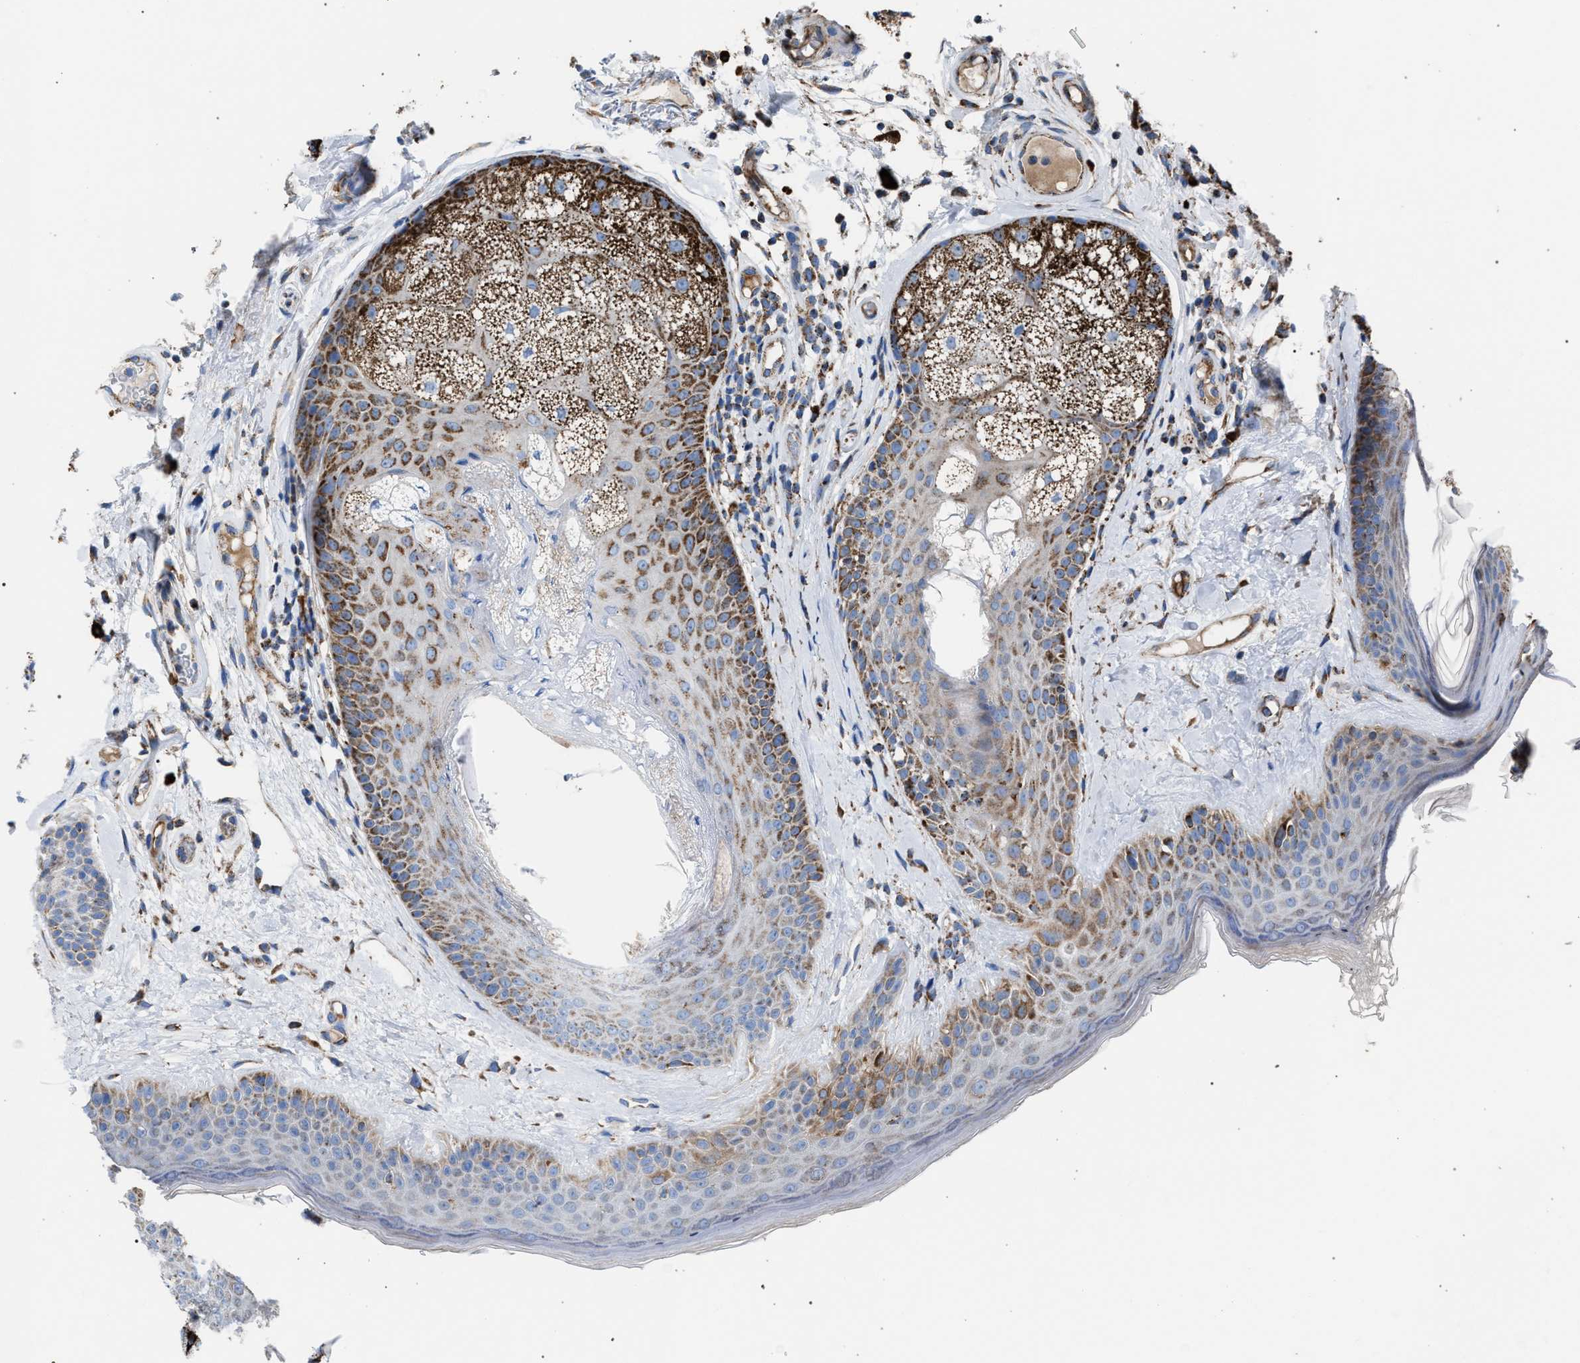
{"staining": {"intensity": "moderate", "quantity": "<25%", "location": "cytoplasmic/membranous"}, "tissue": "oral mucosa", "cell_type": "Squamous epithelial cells", "image_type": "normal", "snomed": [{"axis": "morphology", "description": "Normal tissue, NOS"}, {"axis": "topography", "description": "Skin"}, {"axis": "topography", "description": "Oral tissue"}], "caption": "Immunohistochemical staining of unremarkable human oral mucosa displays moderate cytoplasmic/membranous protein positivity in about <25% of squamous epithelial cells.", "gene": "VPS13A", "patient": {"sex": "male", "age": 84}}